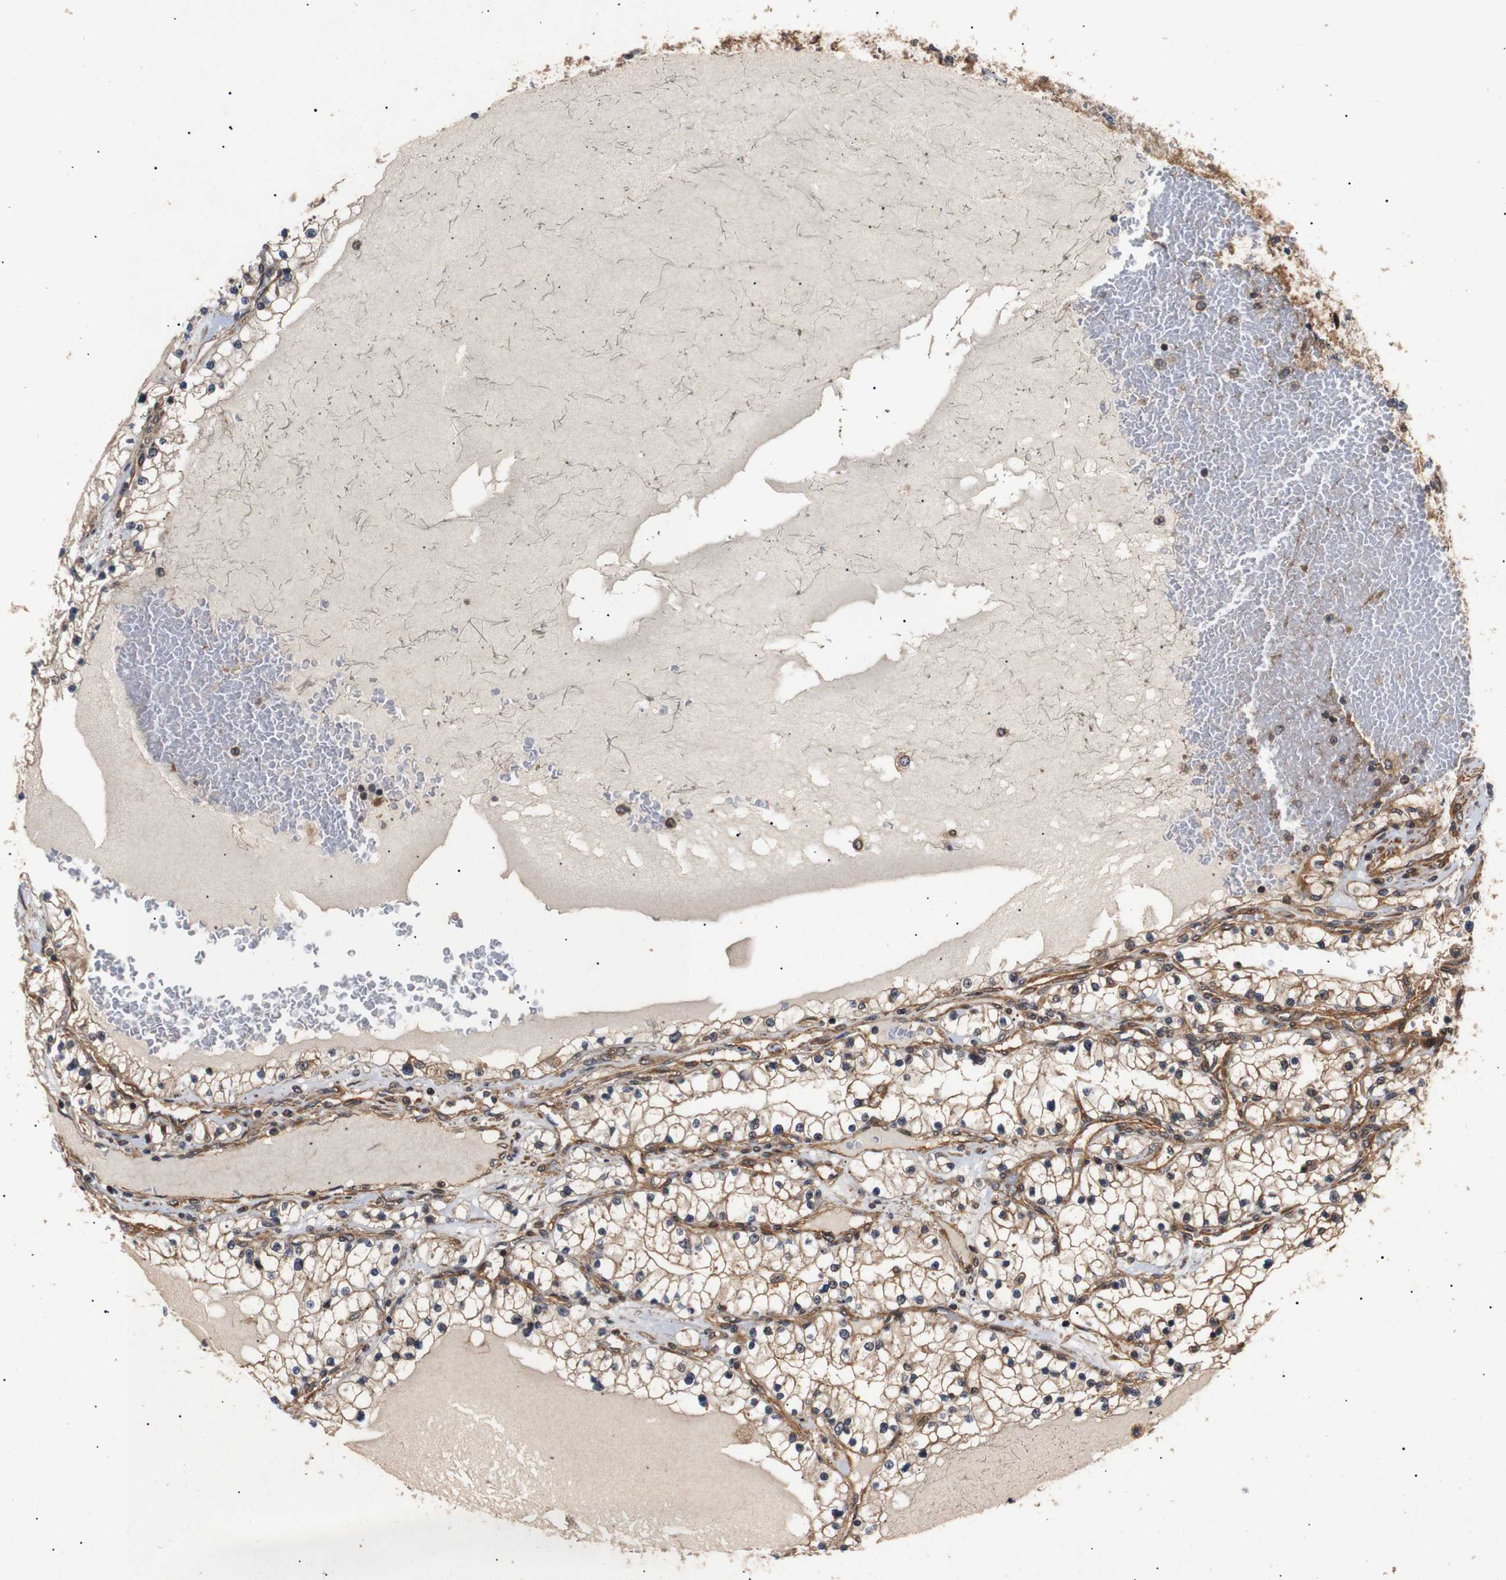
{"staining": {"intensity": "moderate", "quantity": ">75%", "location": "cytoplasmic/membranous"}, "tissue": "renal cancer", "cell_type": "Tumor cells", "image_type": "cancer", "snomed": [{"axis": "morphology", "description": "Adenocarcinoma, NOS"}, {"axis": "topography", "description": "Kidney"}], "caption": "Human renal adenocarcinoma stained for a protein (brown) displays moderate cytoplasmic/membranous positive positivity in approximately >75% of tumor cells.", "gene": "PAWR", "patient": {"sex": "male", "age": 68}}